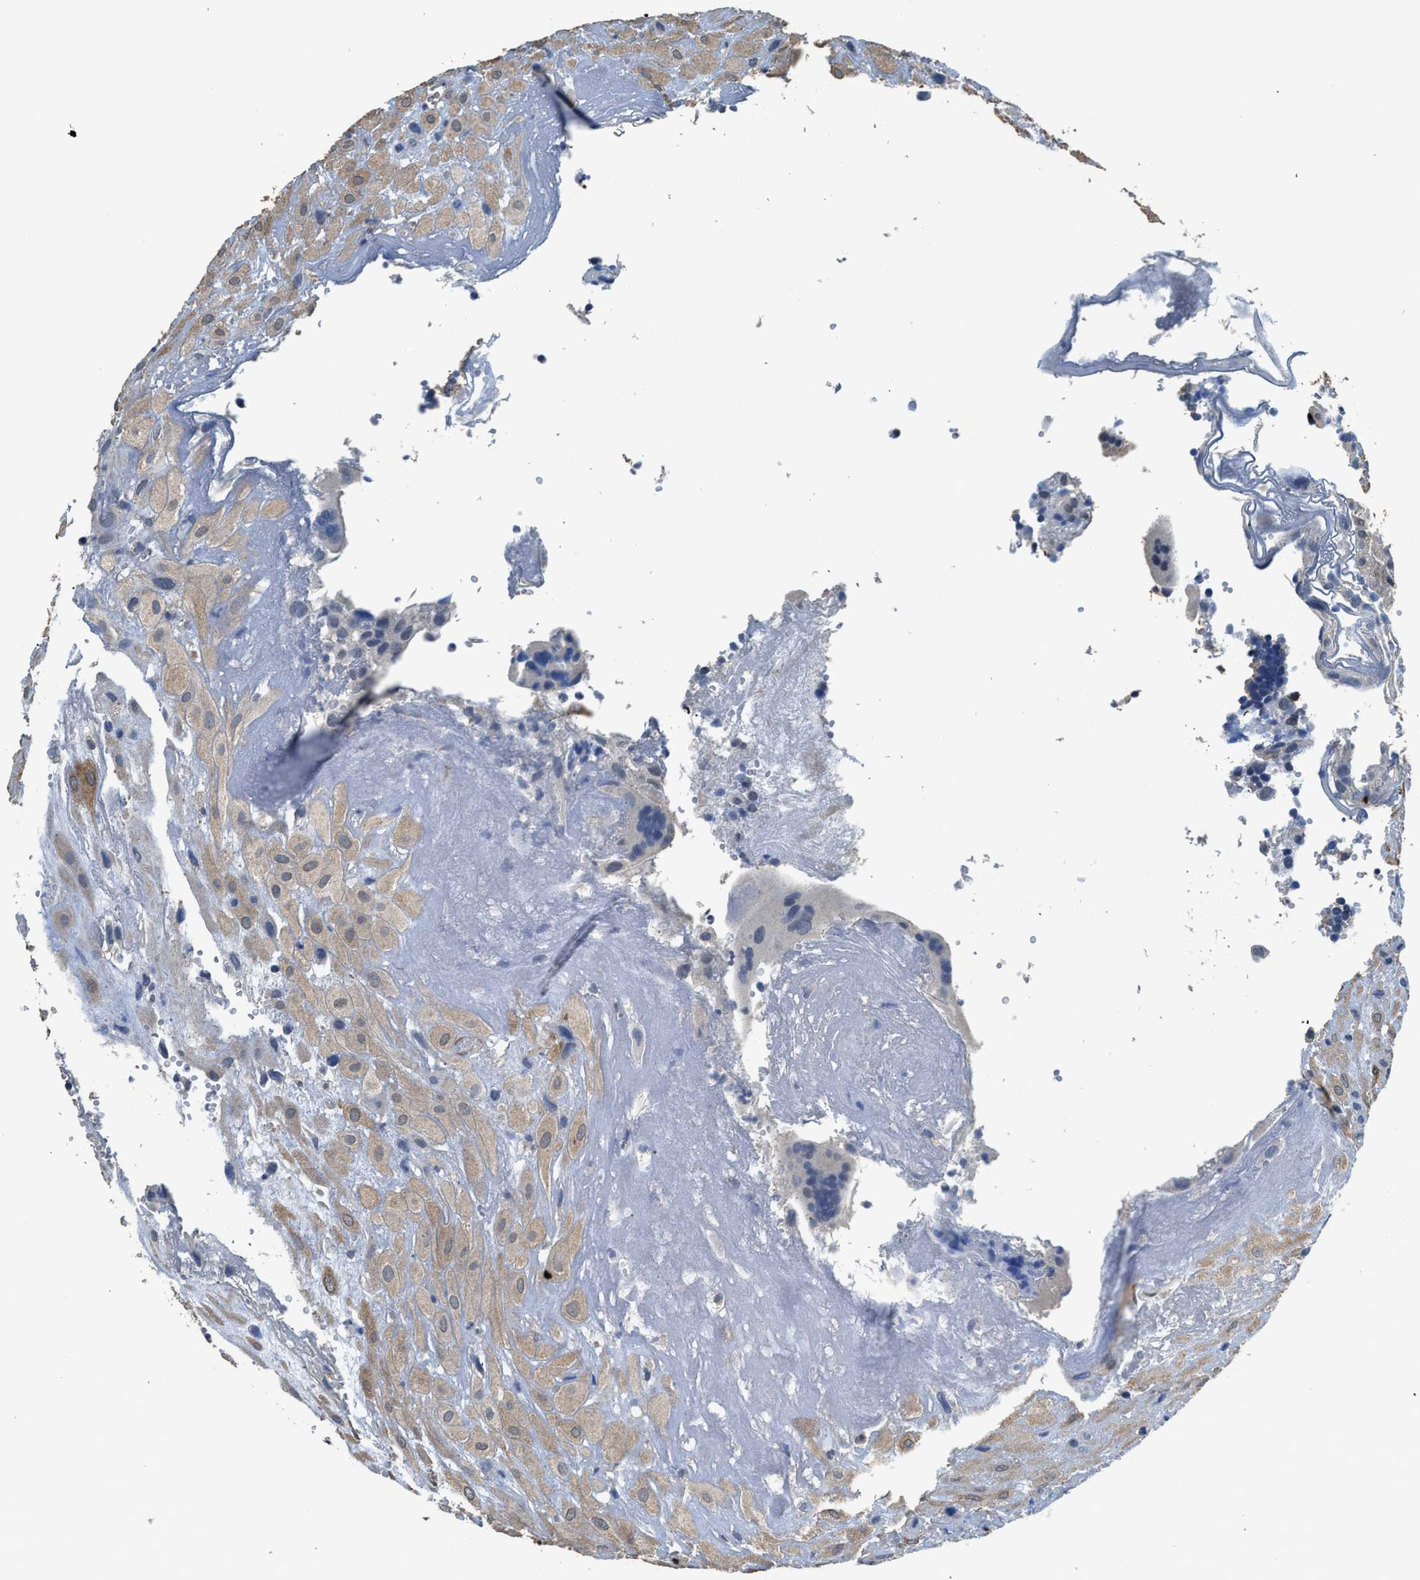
{"staining": {"intensity": "negative", "quantity": "none", "location": "none"}, "tissue": "placenta", "cell_type": "Decidual cells", "image_type": "normal", "snomed": [{"axis": "morphology", "description": "Normal tissue, NOS"}, {"axis": "topography", "description": "Placenta"}], "caption": "Immunohistochemical staining of benign placenta exhibits no significant staining in decidual cells.", "gene": "SYNM", "patient": {"sex": "female", "age": 18}}